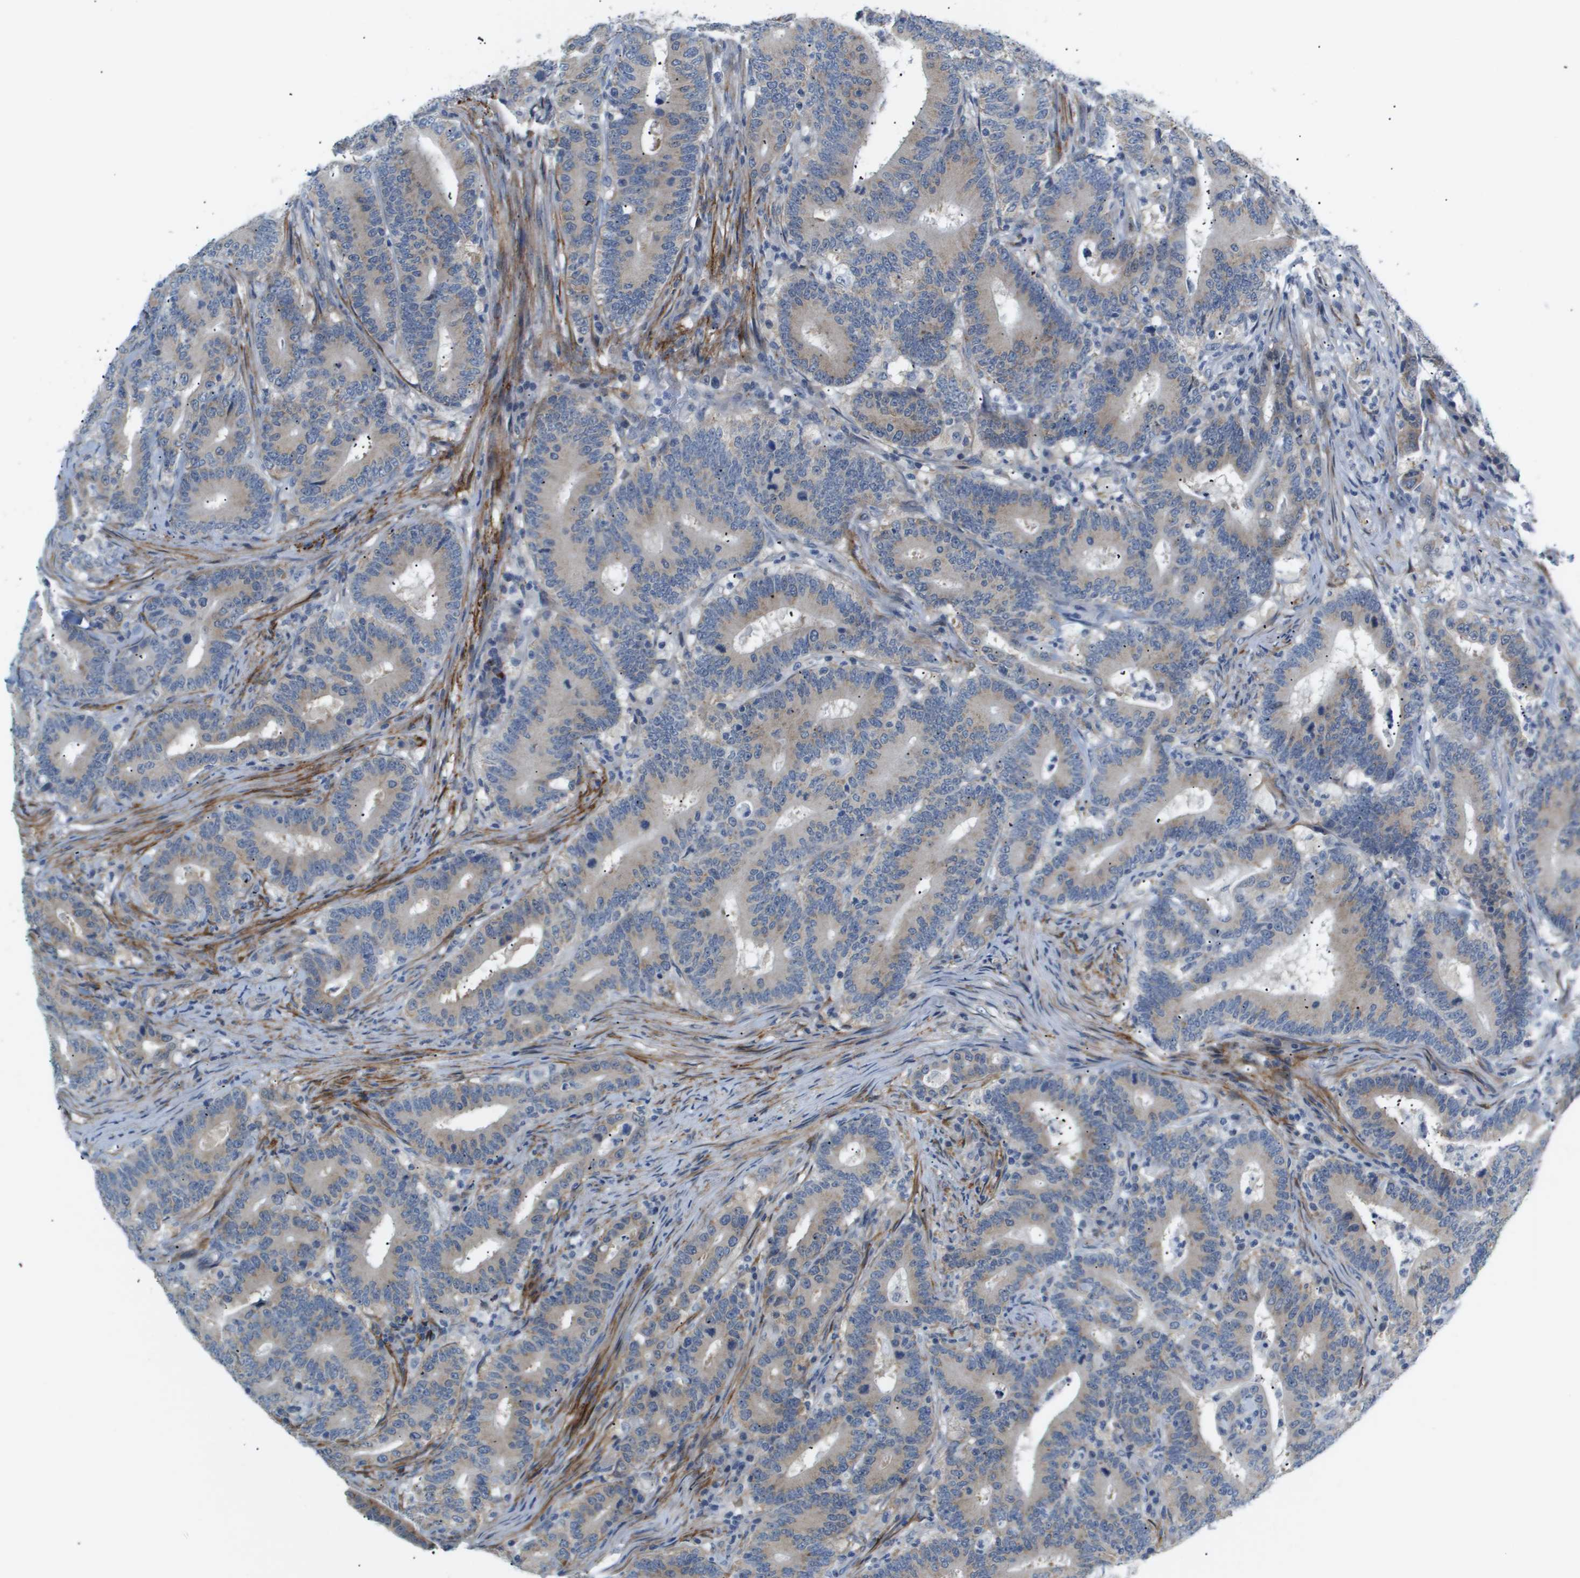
{"staining": {"intensity": "weak", "quantity": "25%-75%", "location": "cytoplasmic/membranous"}, "tissue": "colorectal cancer", "cell_type": "Tumor cells", "image_type": "cancer", "snomed": [{"axis": "morphology", "description": "Adenocarcinoma, NOS"}, {"axis": "topography", "description": "Colon"}], "caption": "Colorectal cancer stained for a protein (brown) reveals weak cytoplasmic/membranous positive staining in about 25%-75% of tumor cells.", "gene": "OTUD5", "patient": {"sex": "female", "age": 66}}